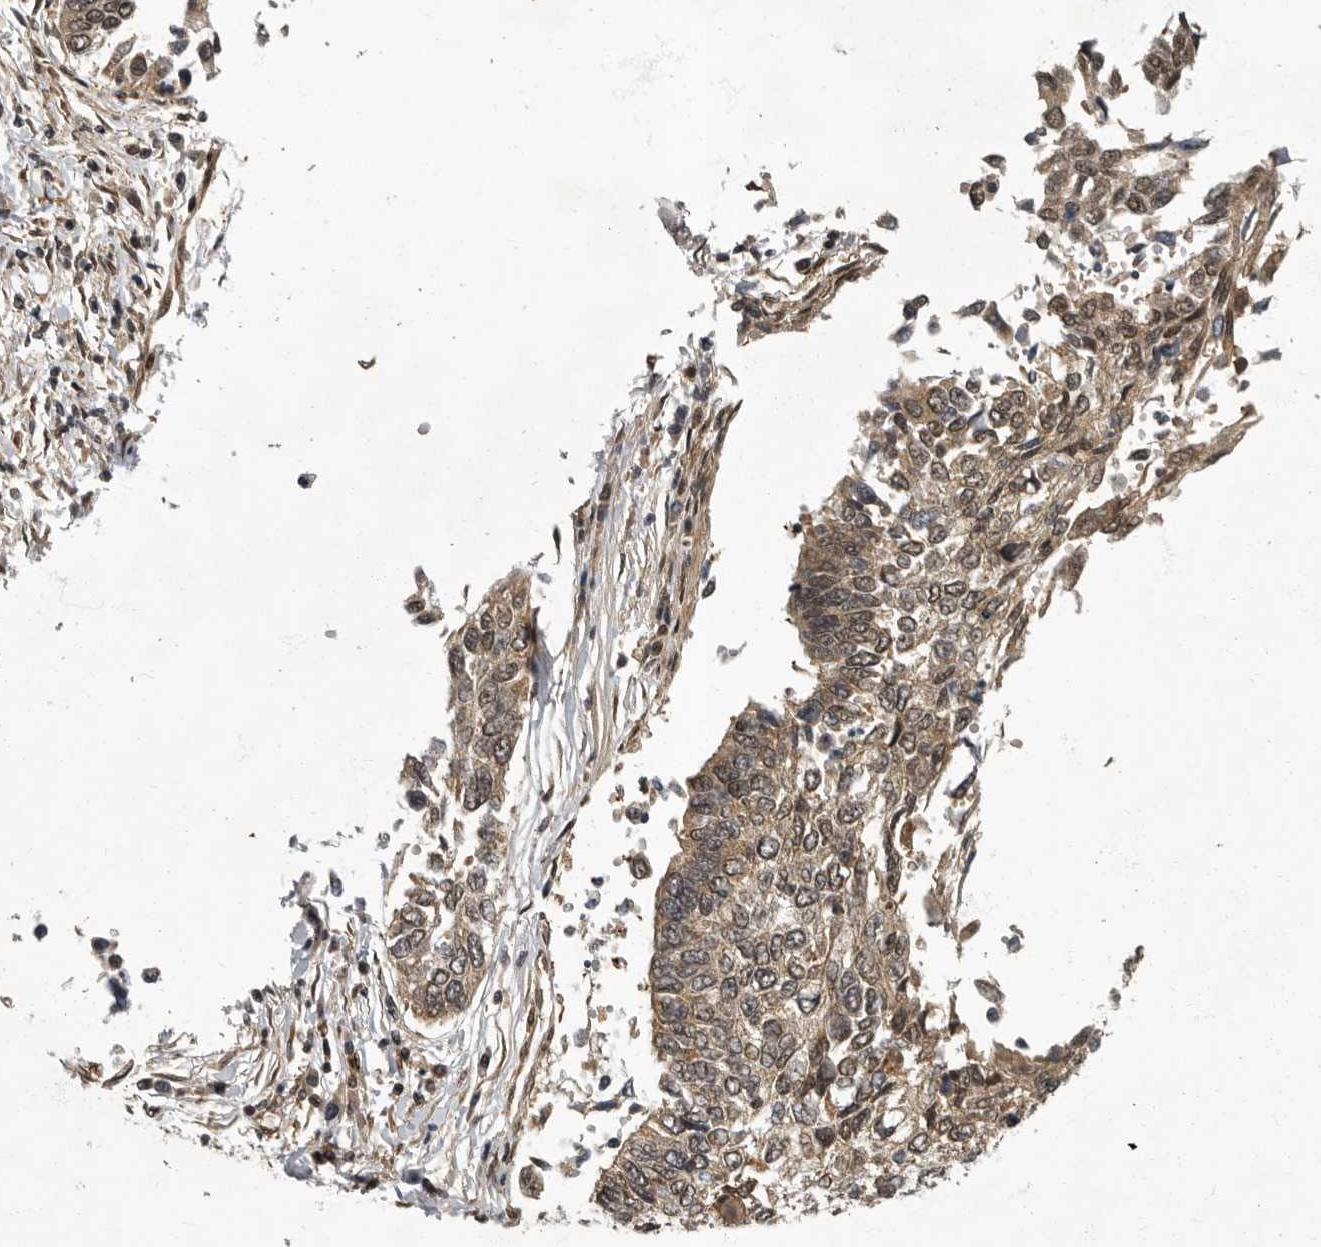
{"staining": {"intensity": "moderate", "quantity": ">75%", "location": "nuclear"}, "tissue": "lung cancer", "cell_type": "Tumor cells", "image_type": "cancer", "snomed": [{"axis": "morphology", "description": "Normal tissue, NOS"}, {"axis": "morphology", "description": "Squamous cell carcinoma, NOS"}, {"axis": "topography", "description": "Cartilage tissue"}, {"axis": "topography", "description": "Bronchus"}, {"axis": "topography", "description": "Lung"}, {"axis": "topography", "description": "Peripheral nerve tissue"}], "caption": "Protein positivity by IHC reveals moderate nuclear staining in approximately >75% of tumor cells in squamous cell carcinoma (lung).", "gene": "VPS50", "patient": {"sex": "female", "age": 49}}